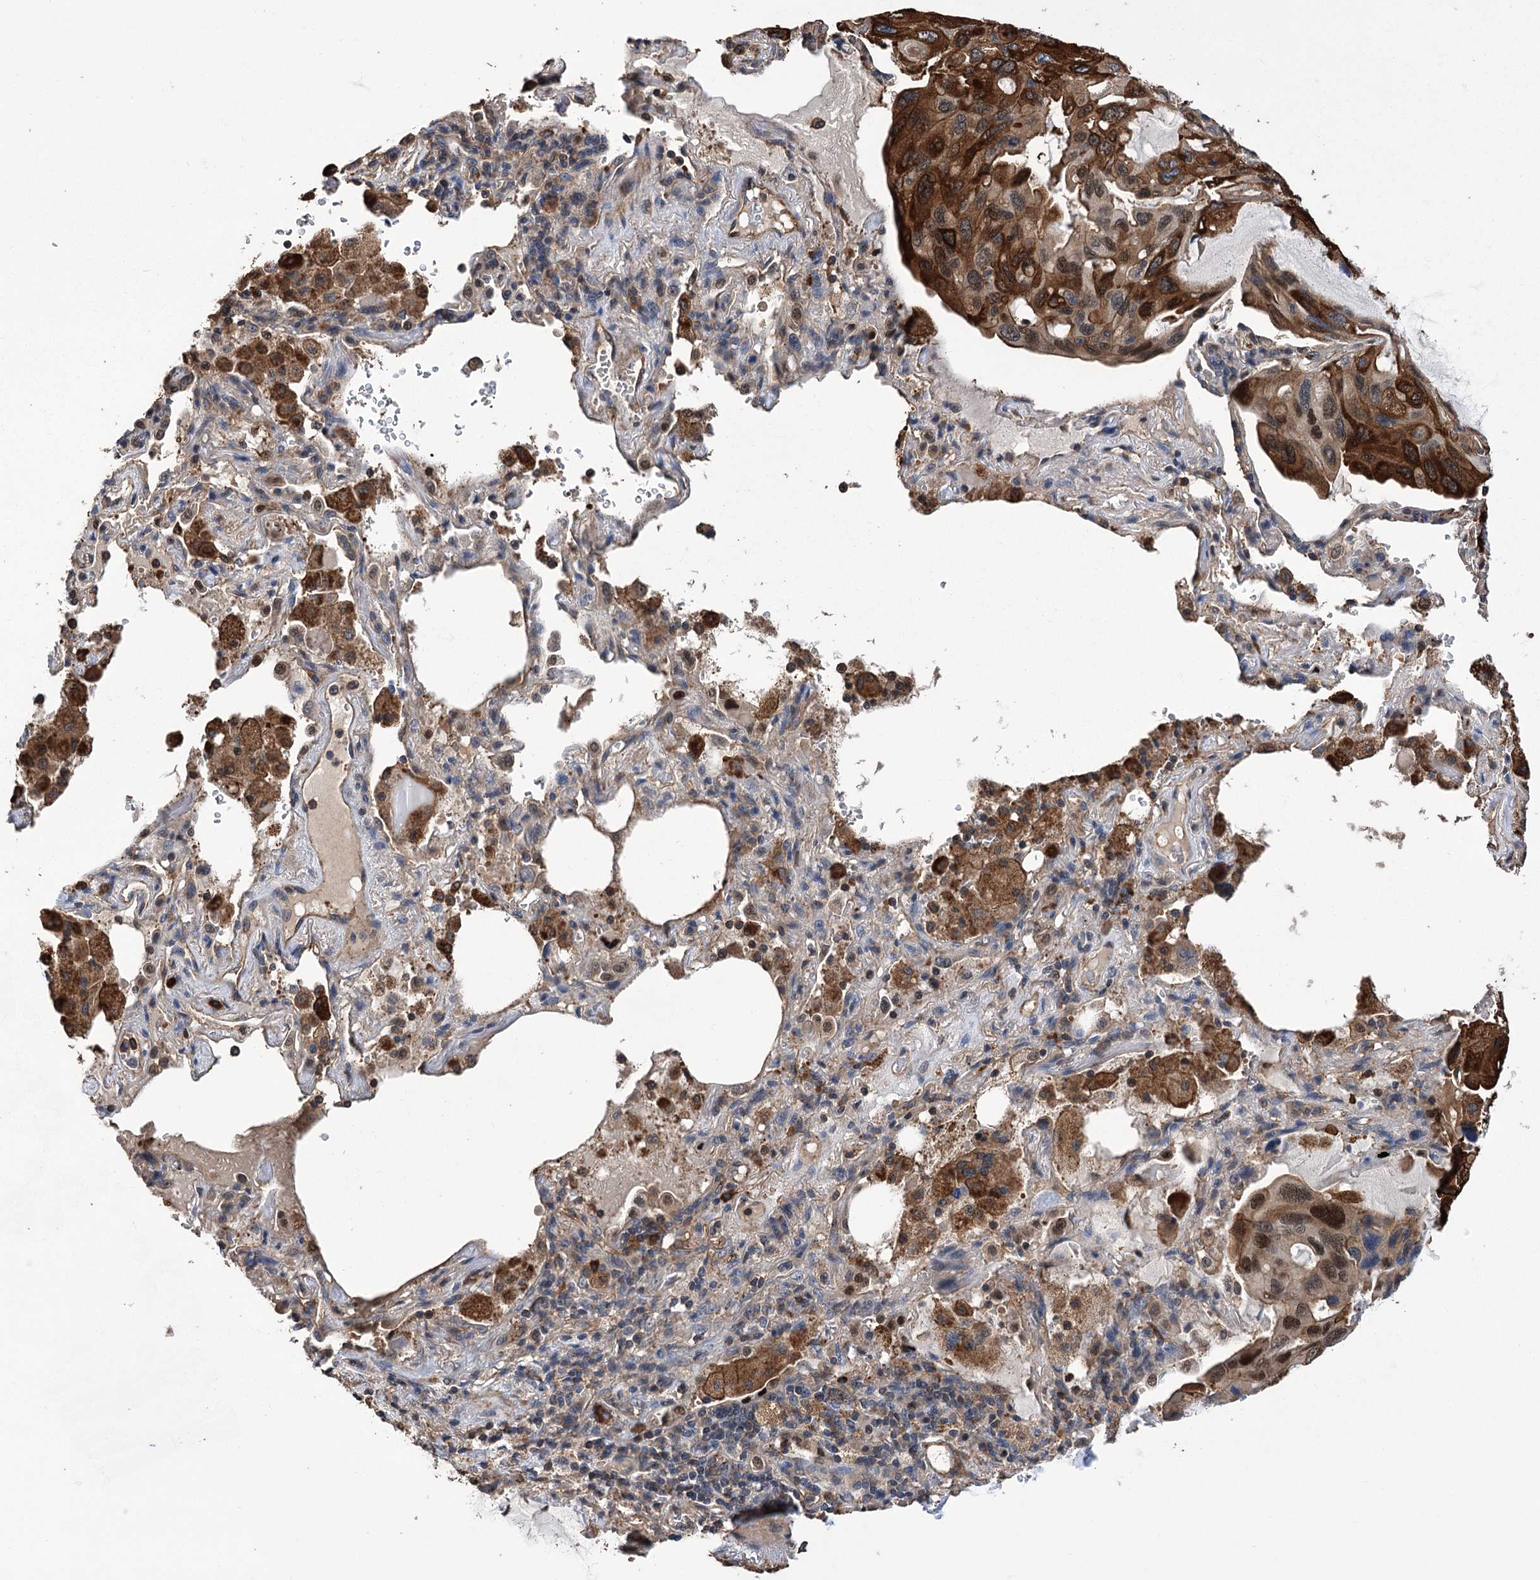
{"staining": {"intensity": "moderate", "quantity": ">75%", "location": "cytoplasmic/membranous,nuclear"}, "tissue": "lung cancer", "cell_type": "Tumor cells", "image_type": "cancer", "snomed": [{"axis": "morphology", "description": "Squamous cell carcinoma, NOS"}, {"axis": "topography", "description": "Lung"}], "caption": "Human lung cancer (squamous cell carcinoma) stained with a brown dye displays moderate cytoplasmic/membranous and nuclear positive expression in about >75% of tumor cells.", "gene": "DPP3", "patient": {"sex": "female", "age": 73}}